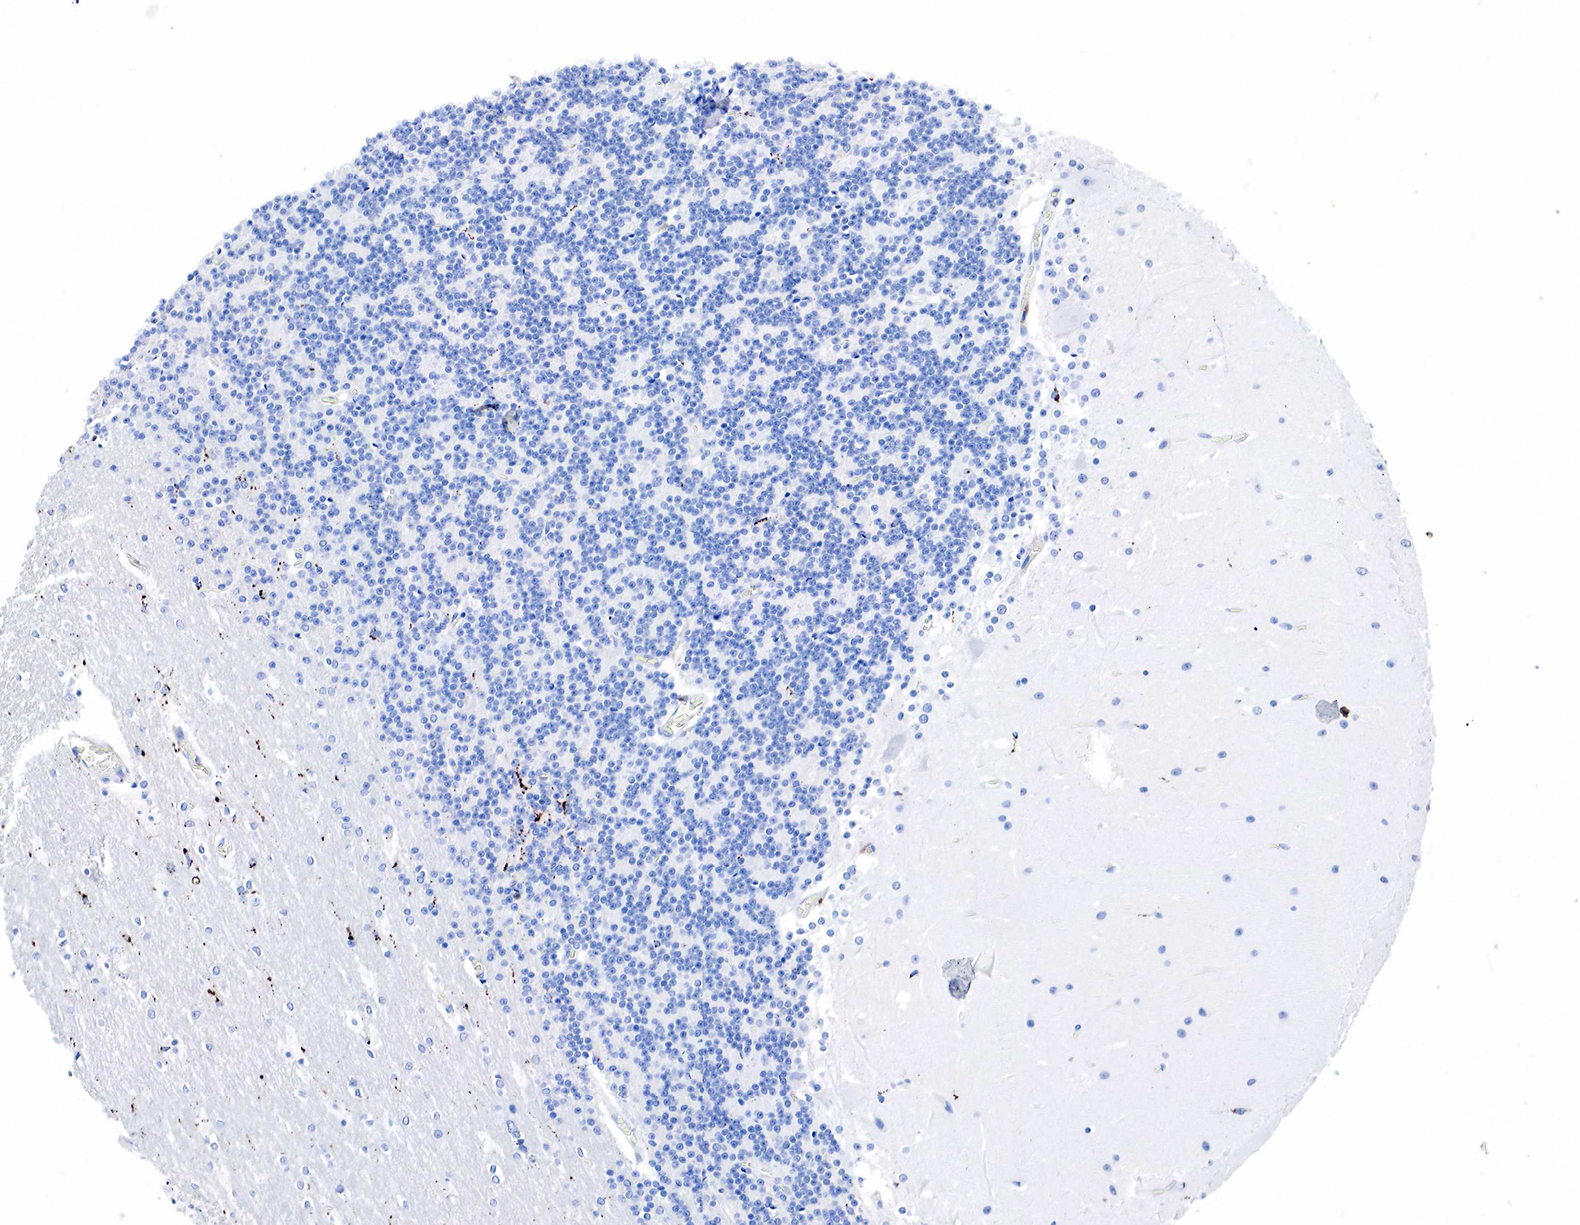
{"staining": {"intensity": "negative", "quantity": "none", "location": "none"}, "tissue": "cerebellum", "cell_type": "Cells in granular layer", "image_type": "normal", "snomed": [{"axis": "morphology", "description": "Normal tissue, NOS"}, {"axis": "topography", "description": "Cerebellum"}], "caption": "Cells in granular layer show no significant protein expression in benign cerebellum. Brightfield microscopy of immunohistochemistry stained with DAB (brown) and hematoxylin (blue), captured at high magnification.", "gene": "CD68", "patient": {"sex": "female", "age": 19}}